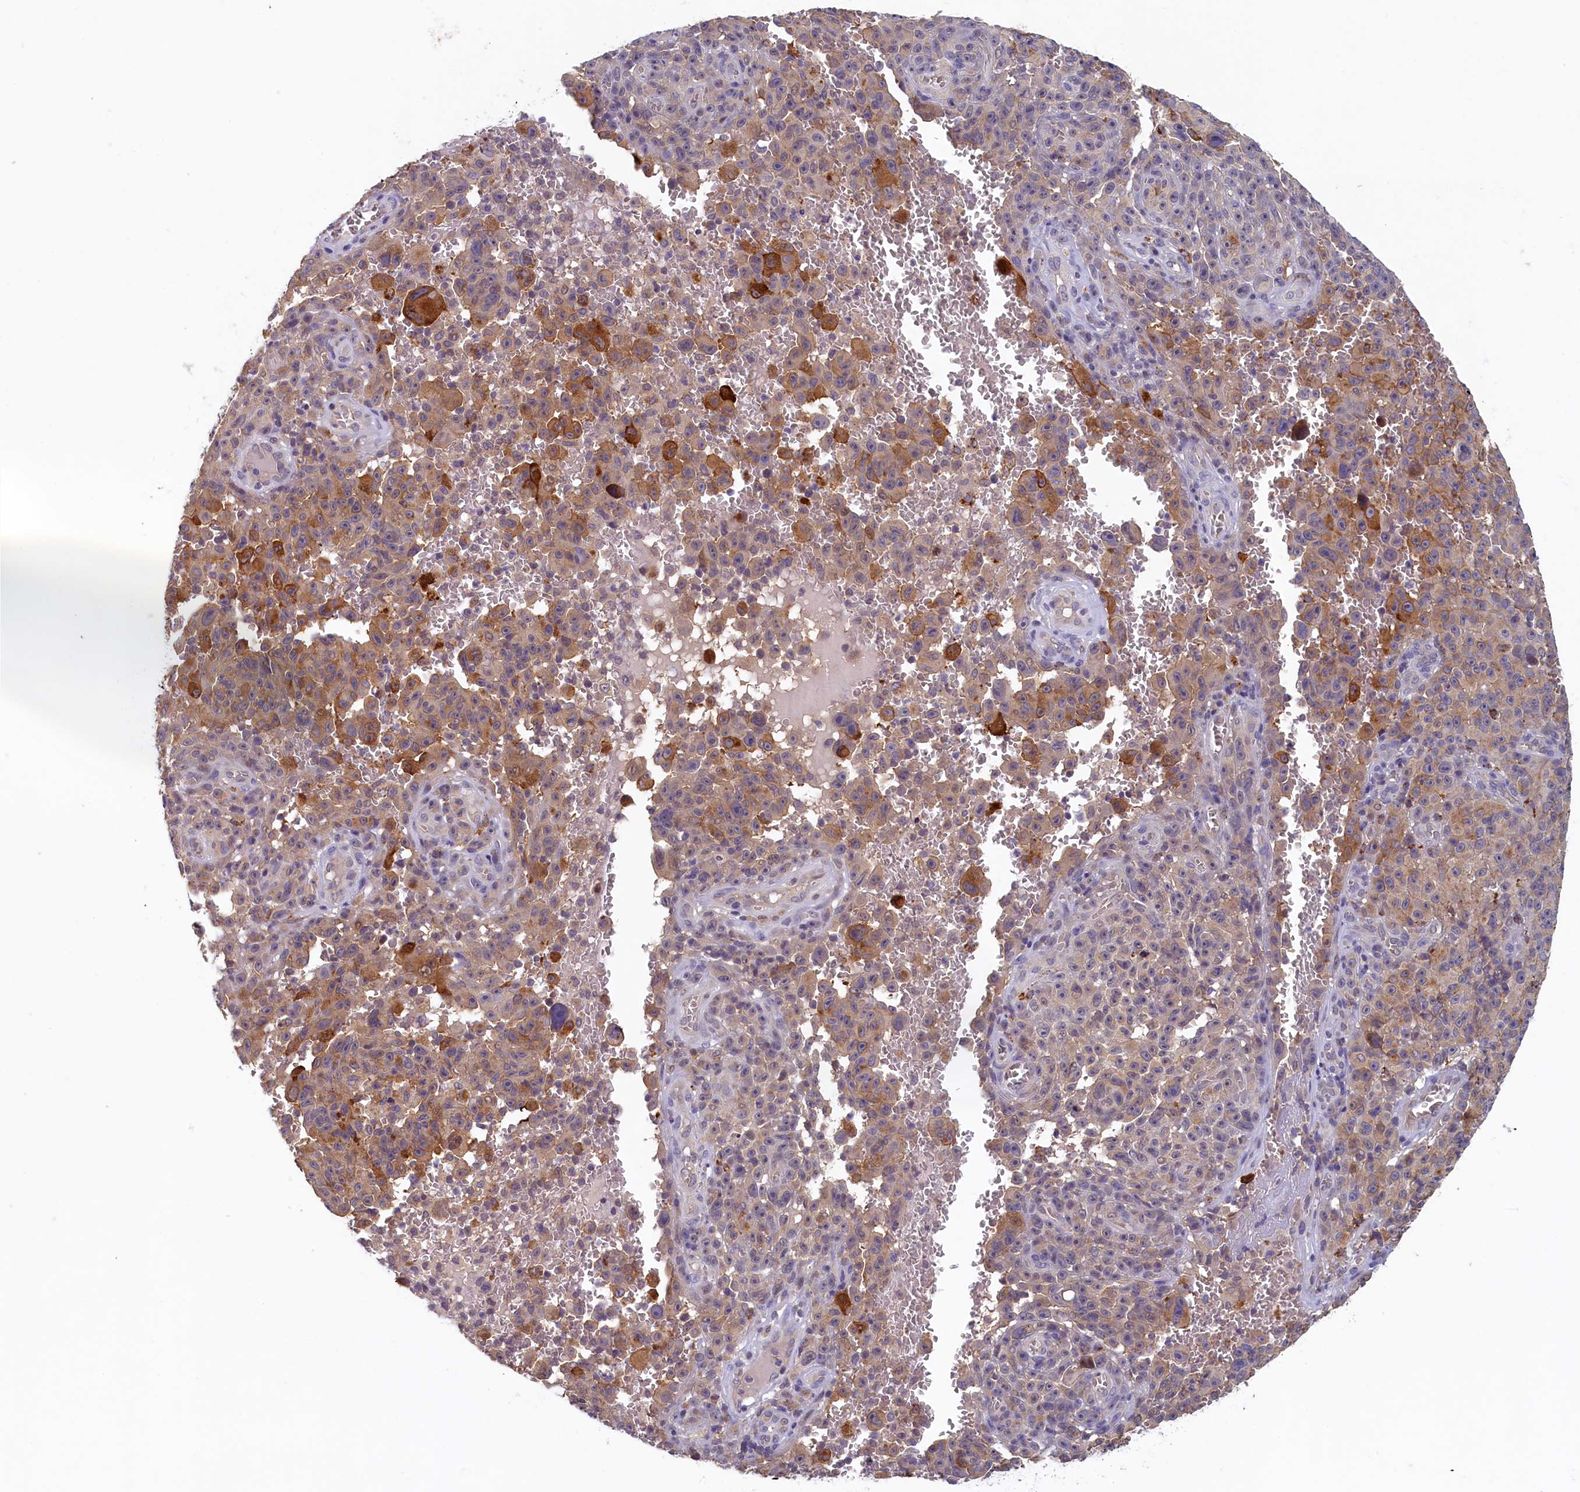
{"staining": {"intensity": "moderate", "quantity": "<25%", "location": "cytoplasmic/membranous"}, "tissue": "melanoma", "cell_type": "Tumor cells", "image_type": "cancer", "snomed": [{"axis": "morphology", "description": "Malignant melanoma, NOS"}, {"axis": "topography", "description": "Skin"}], "caption": "An IHC histopathology image of neoplastic tissue is shown. Protein staining in brown shows moderate cytoplasmic/membranous positivity in malignant melanoma within tumor cells. The staining was performed using DAB (3,3'-diaminobenzidine) to visualize the protein expression in brown, while the nuclei were stained in blue with hematoxylin (Magnification: 20x).", "gene": "NUBP2", "patient": {"sex": "female", "age": 82}}